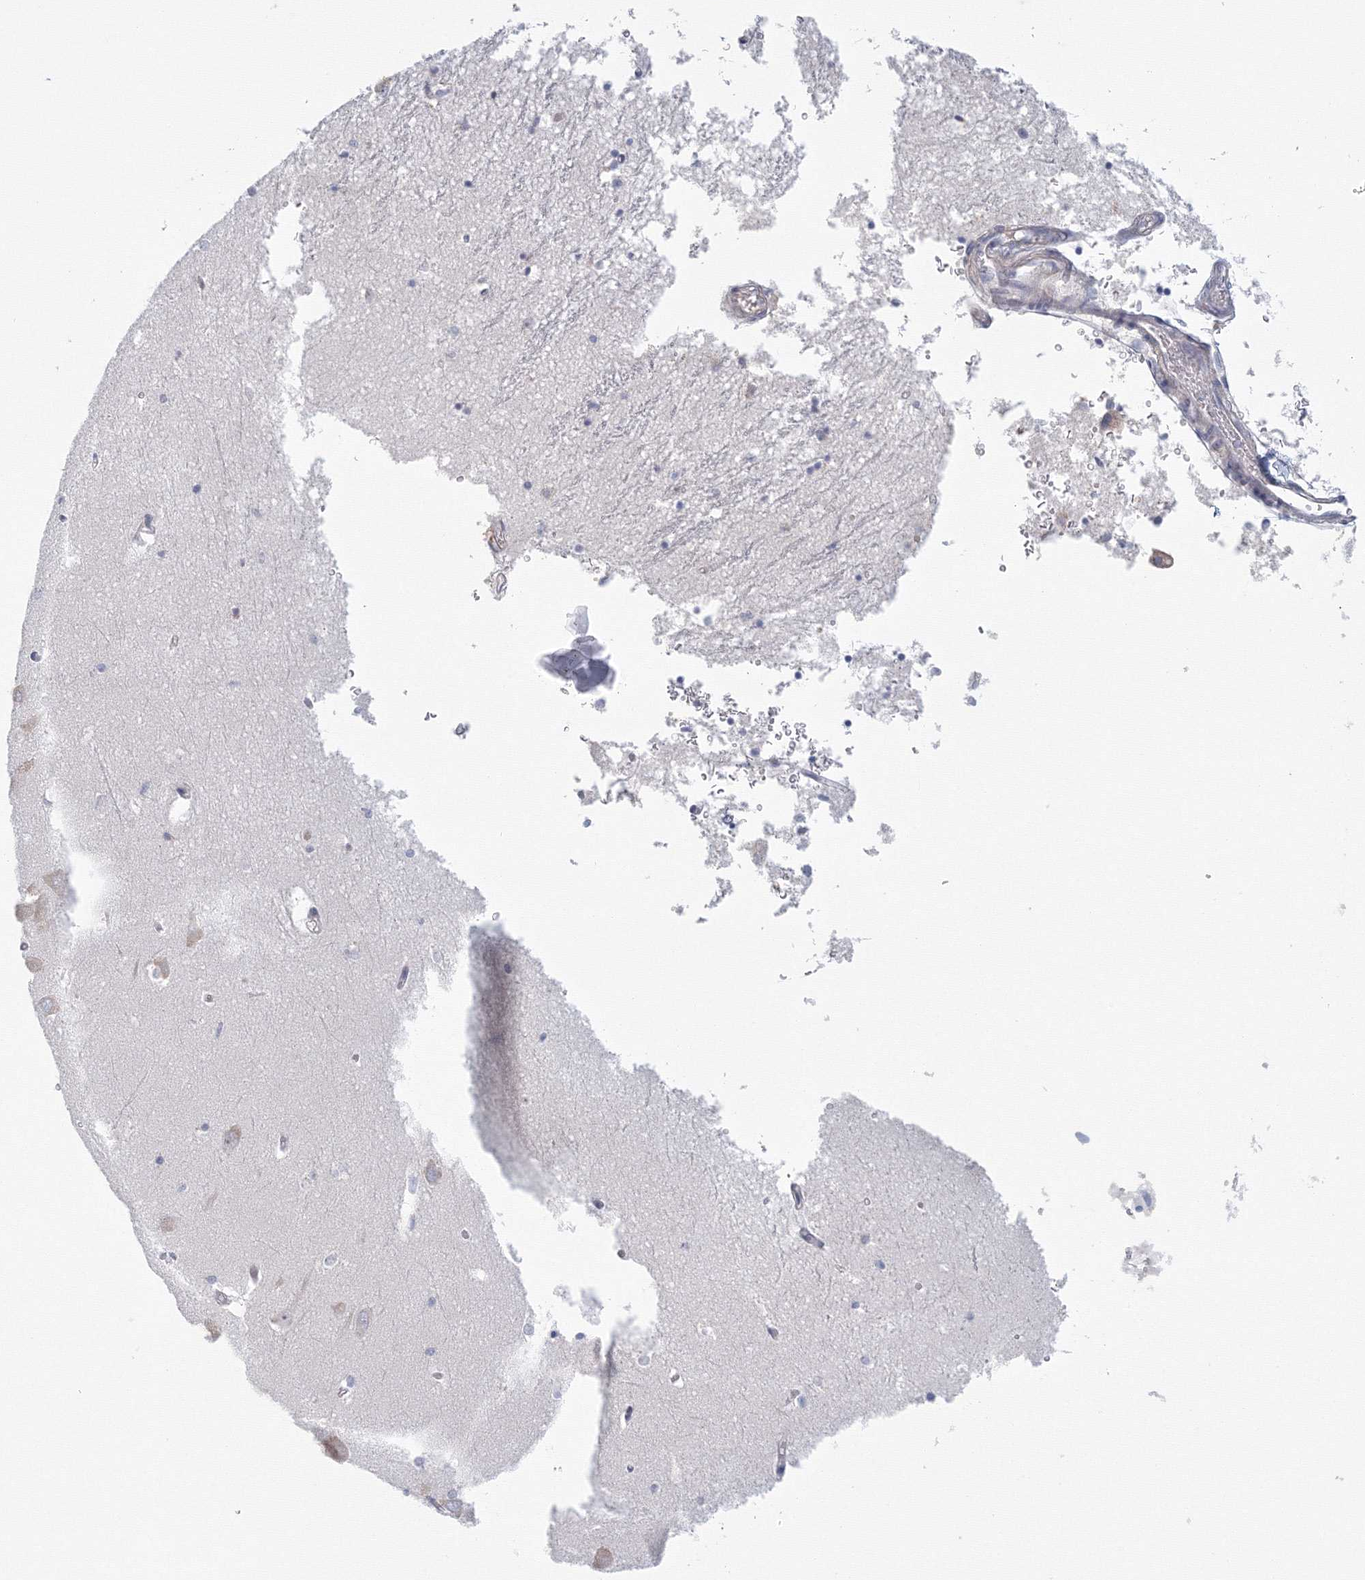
{"staining": {"intensity": "negative", "quantity": "none", "location": "none"}, "tissue": "hippocampus", "cell_type": "Glial cells", "image_type": "normal", "snomed": [{"axis": "morphology", "description": "Normal tissue, NOS"}, {"axis": "topography", "description": "Hippocampus"}], "caption": "The immunohistochemistry (IHC) histopathology image has no significant expression in glial cells of hippocampus.", "gene": "TACC2", "patient": {"sex": "male", "age": 70}}